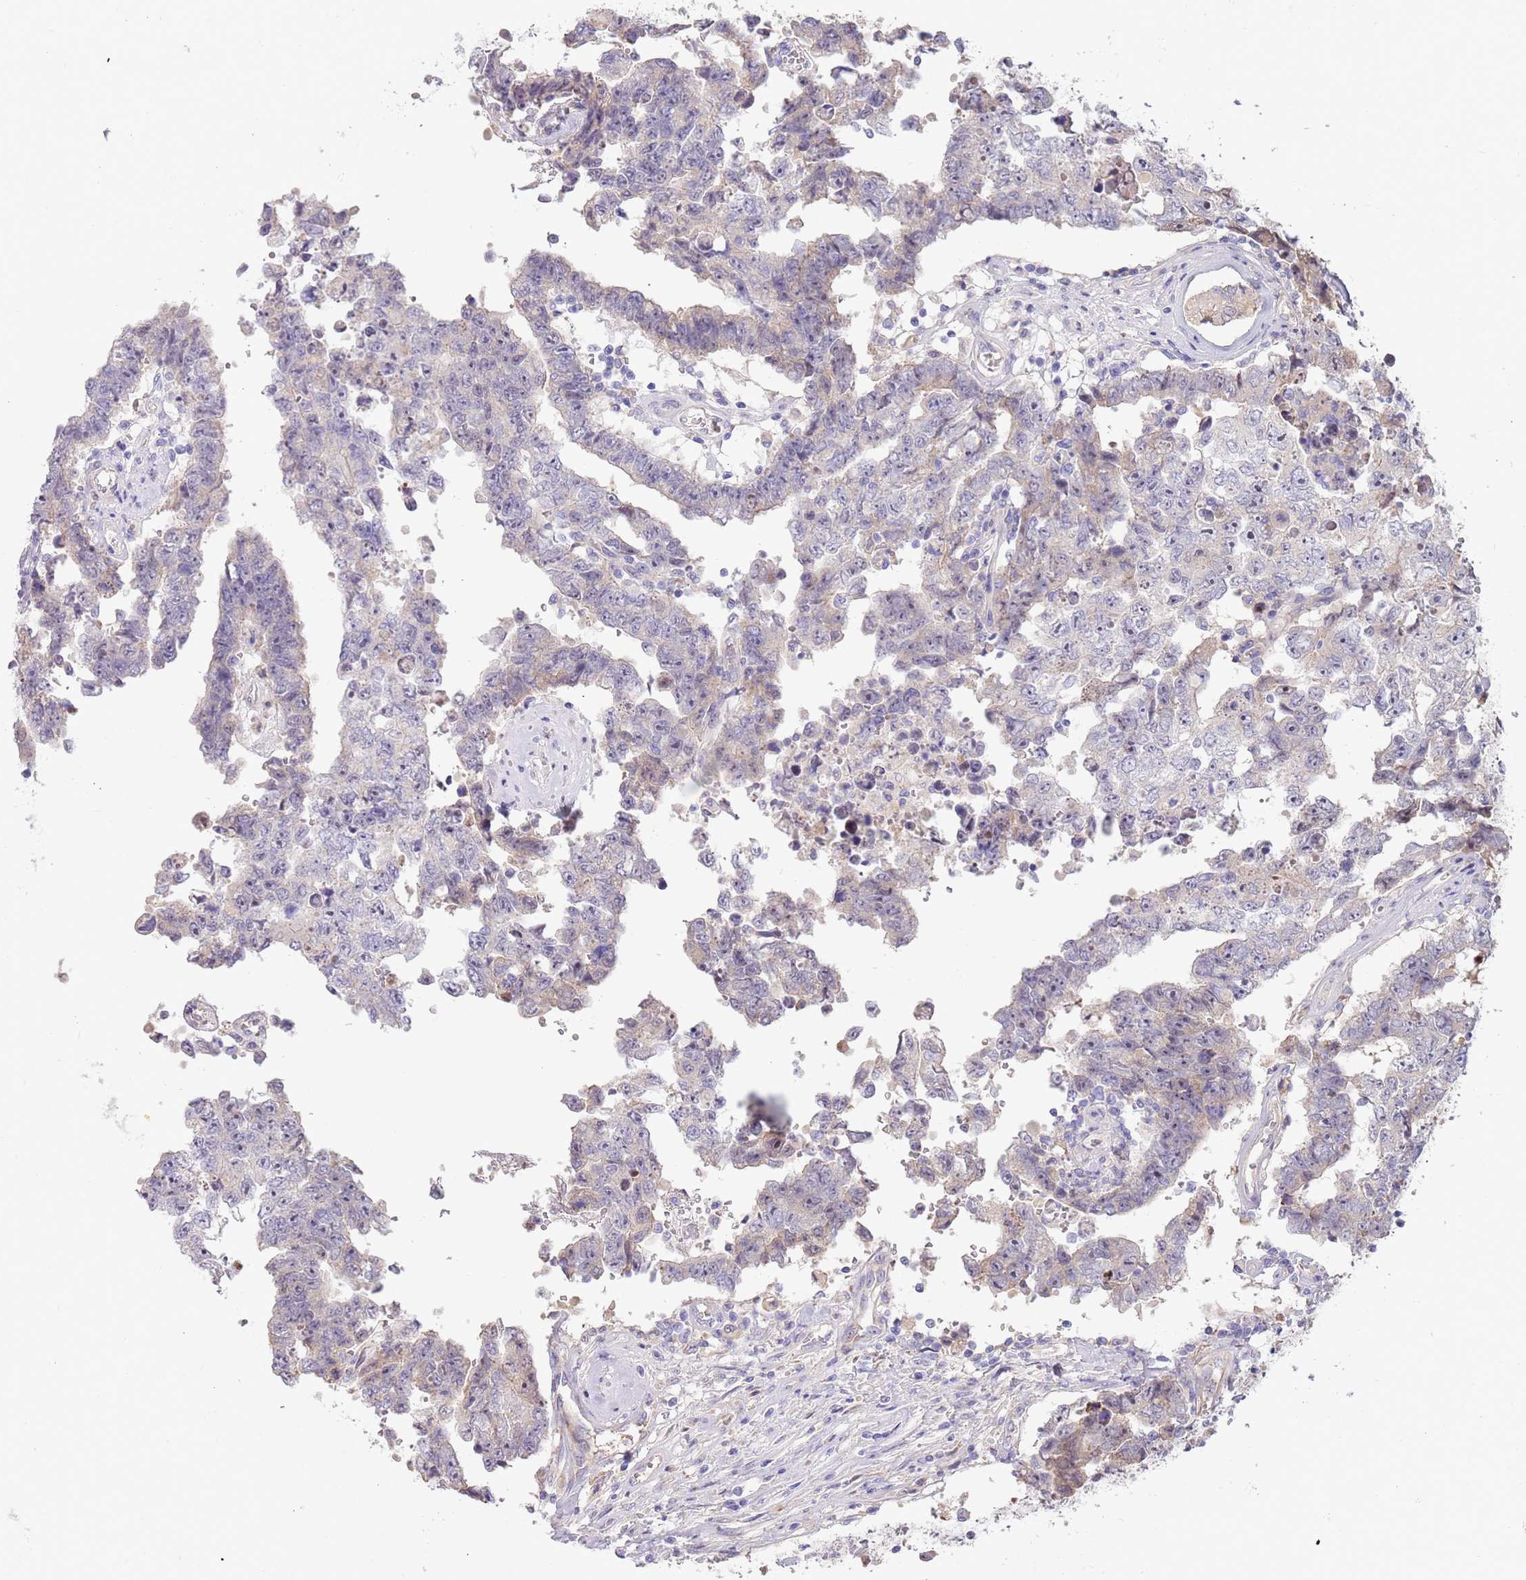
{"staining": {"intensity": "negative", "quantity": "none", "location": "none"}, "tissue": "testis cancer", "cell_type": "Tumor cells", "image_type": "cancer", "snomed": [{"axis": "morphology", "description": "Normal tissue, NOS"}, {"axis": "morphology", "description": "Carcinoma, Embryonal, NOS"}, {"axis": "topography", "description": "Testis"}, {"axis": "topography", "description": "Epididymis"}], "caption": "High power microscopy photomicrograph of an immunohistochemistry (IHC) micrograph of testis cancer (embryonal carcinoma), revealing no significant expression in tumor cells.", "gene": "CABYR", "patient": {"sex": "male", "age": 25}}